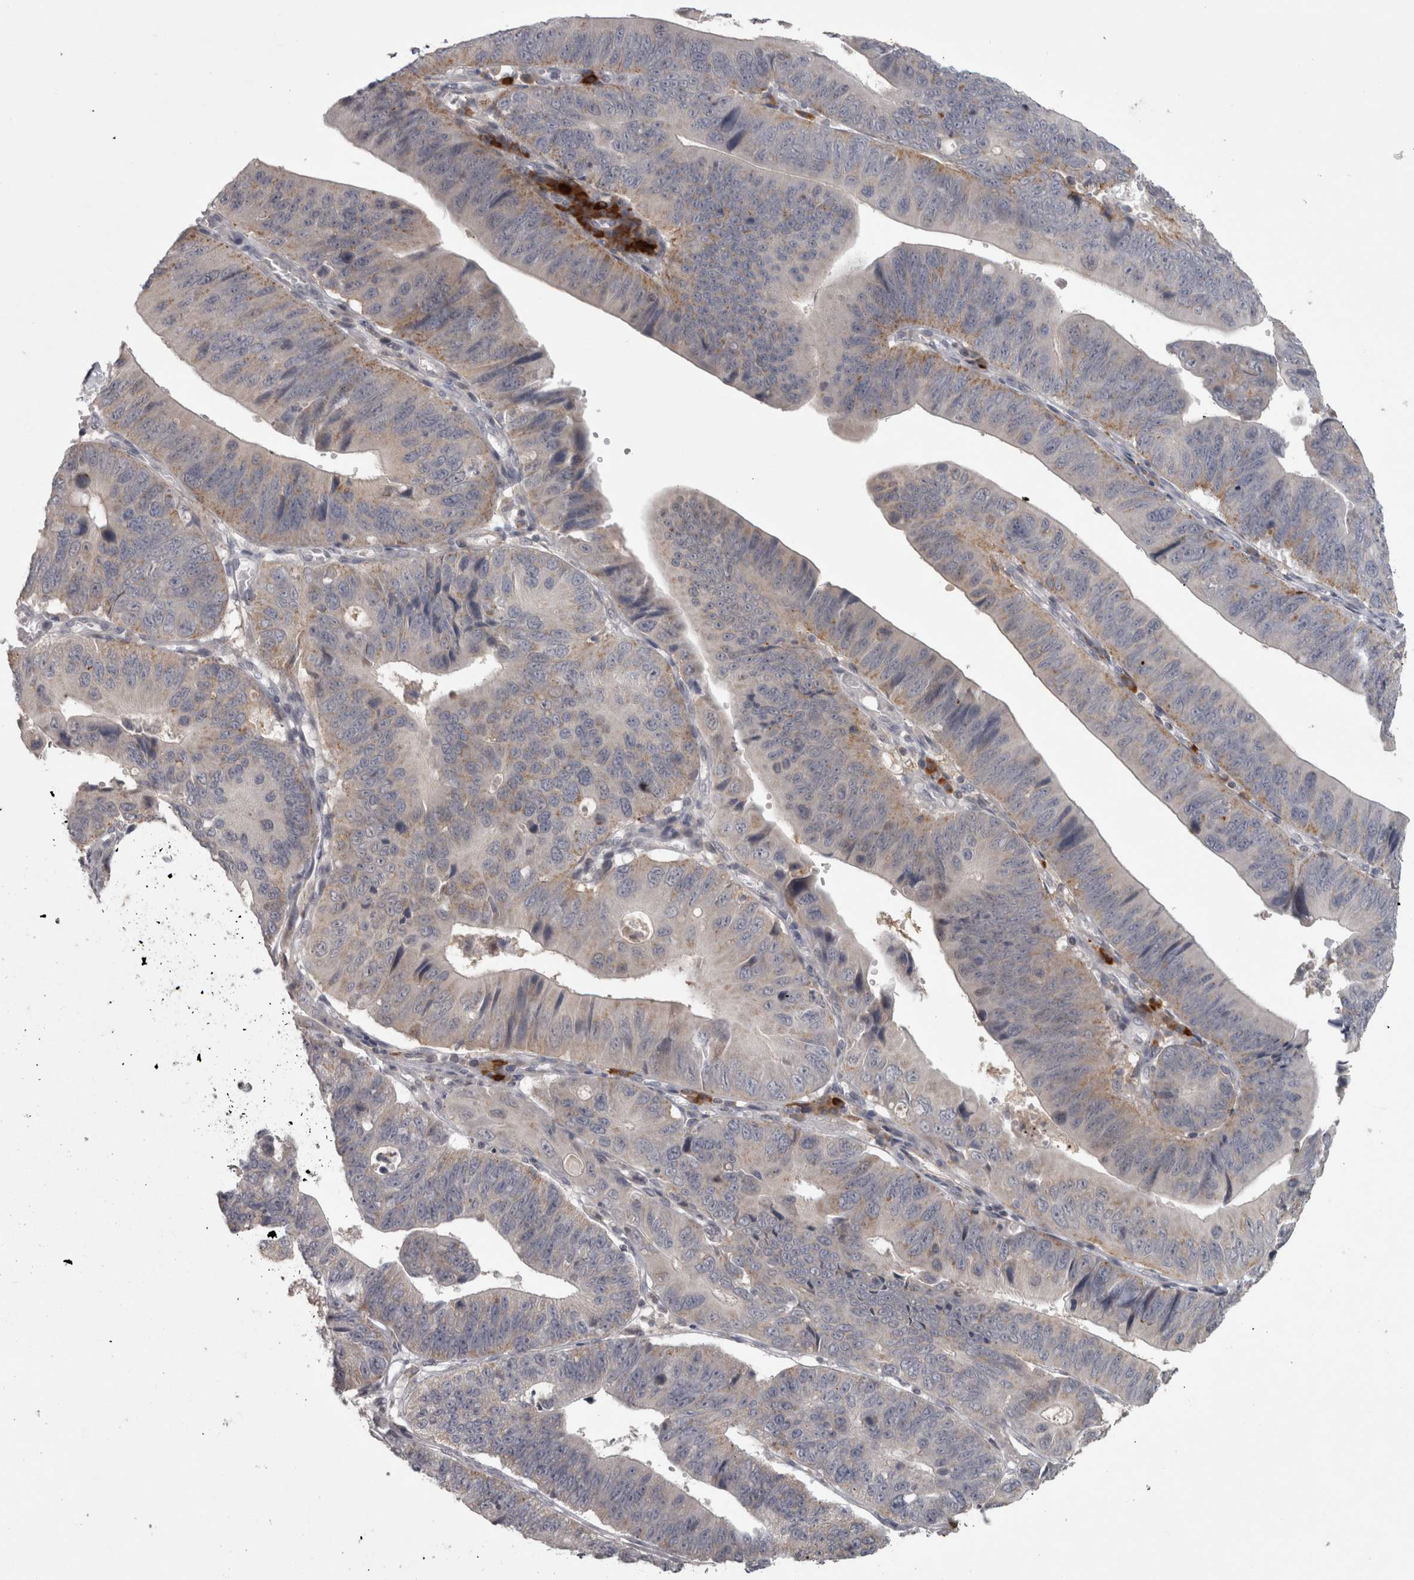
{"staining": {"intensity": "moderate", "quantity": "<25%", "location": "cytoplasmic/membranous"}, "tissue": "stomach cancer", "cell_type": "Tumor cells", "image_type": "cancer", "snomed": [{"axis": "morphology", "description": "Adenocarcinoma, NOS"}, {"axis": "topography", "description": "Stomach"}], "caption": "Tumor cells display low levels of moderate cytoplasmic/membranous staining in about <25% of cells in human stomach cancer (adenocarcinoma).", "gene": "SLCO5A1", "patient": {"sex": "male", "age": 59}}